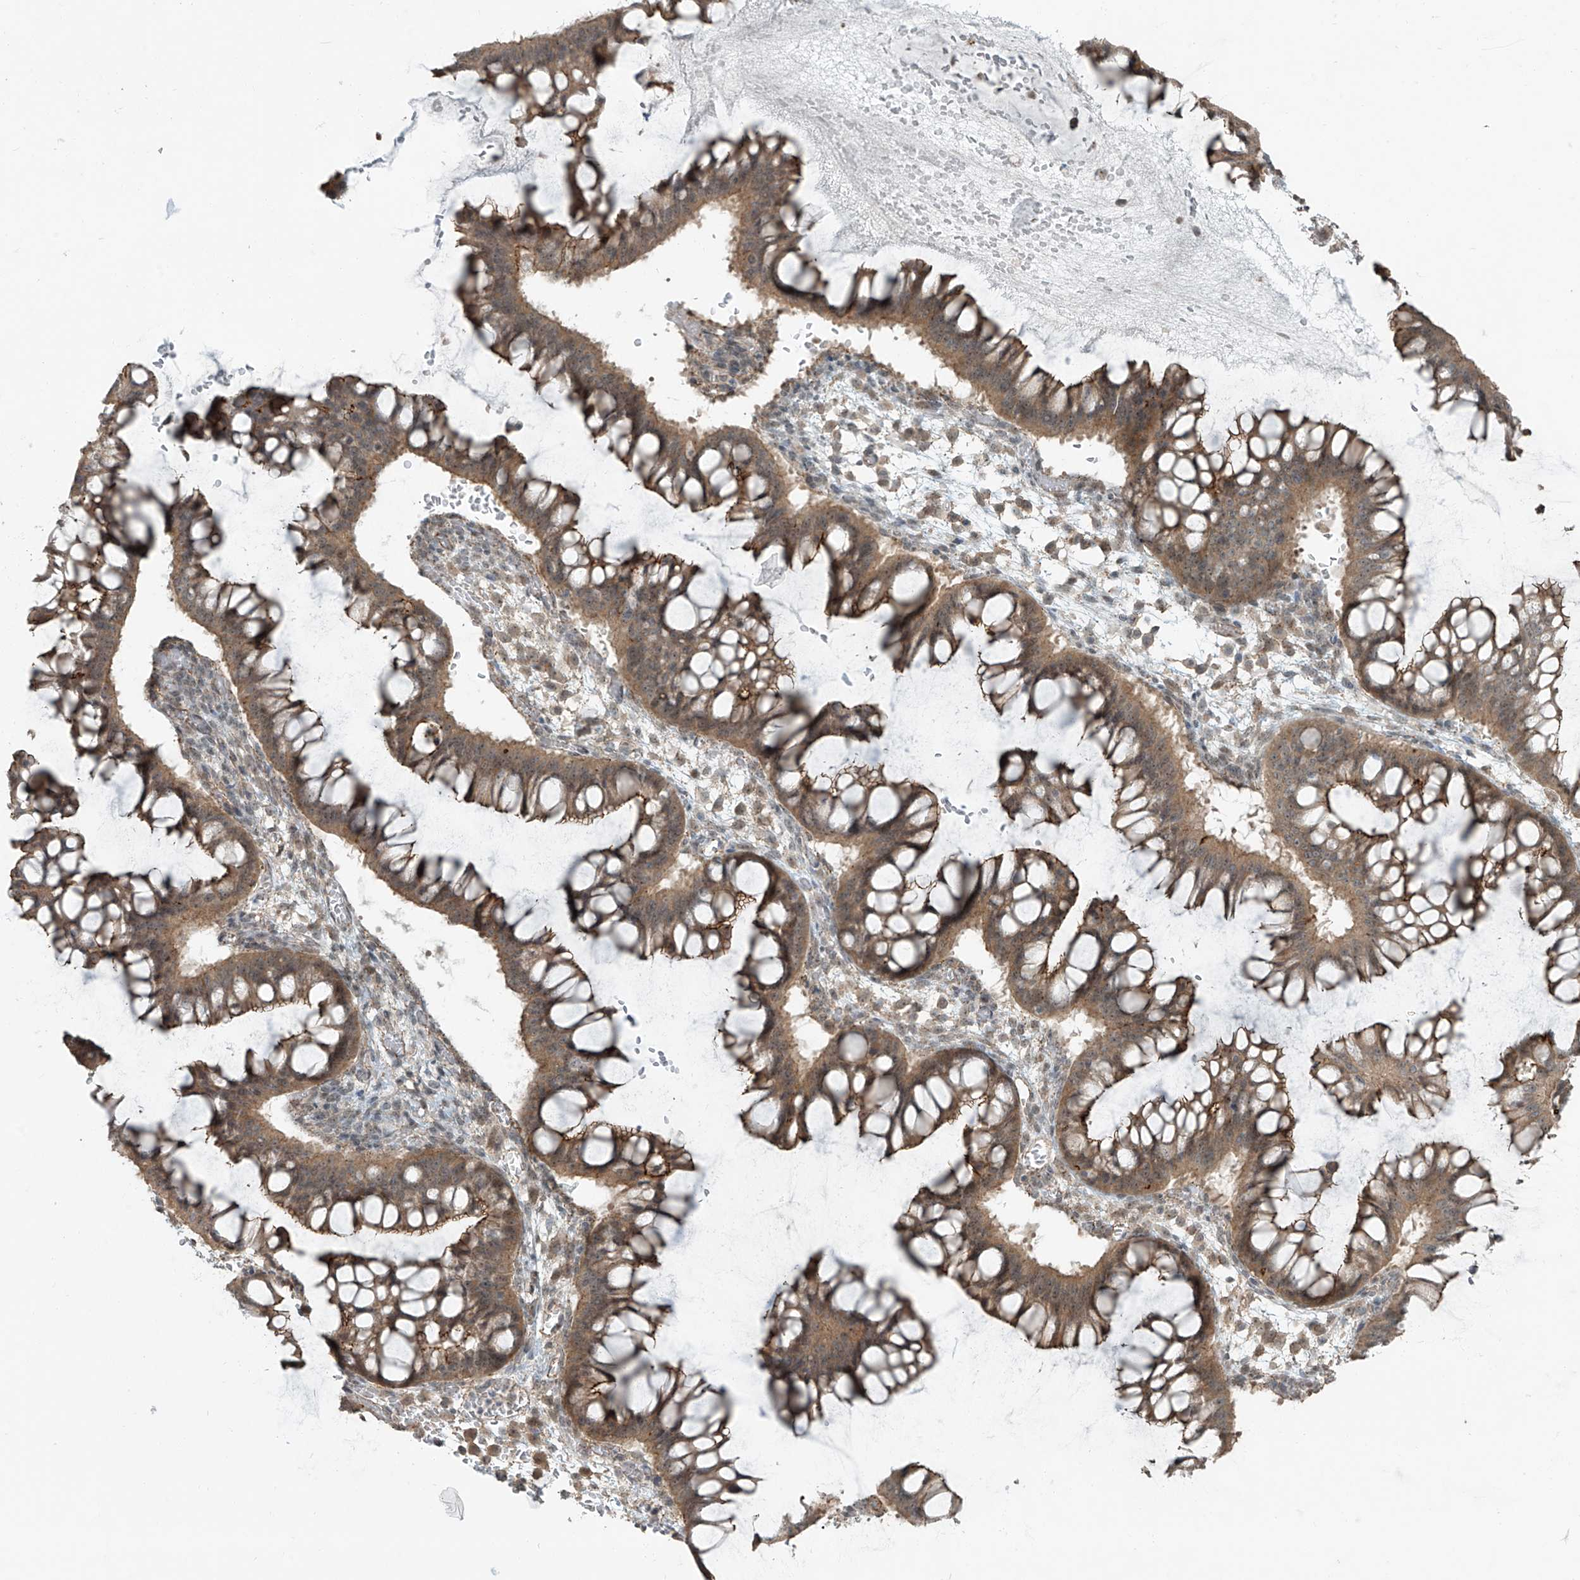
{"staining": {"intensity": "moderate", "quantity": ">75%", "location": "cytoplasmic/membranous"}, "tissue": "ovarian cancer", "cell_type": "Tumor cells", "image_type": "cancer", "snomed": [{"axis": "morphology", "description": "Cystadenocarcinoma, mucinous, NOS"}, {"axis": "topography", "description": "Ovary"}], "caption": "IHC image of neoplastic tissue: human ovarian cancer stained using immunohistochemistry demonstrates medium levels of moderate protein expression localized specifically in the cytoplasmic/membranous of tumor cells, appearing as a cytoplasmic/membranous brown color.", "gene": "ZNF16", "patient": {"sex": "female", "age": 73}}